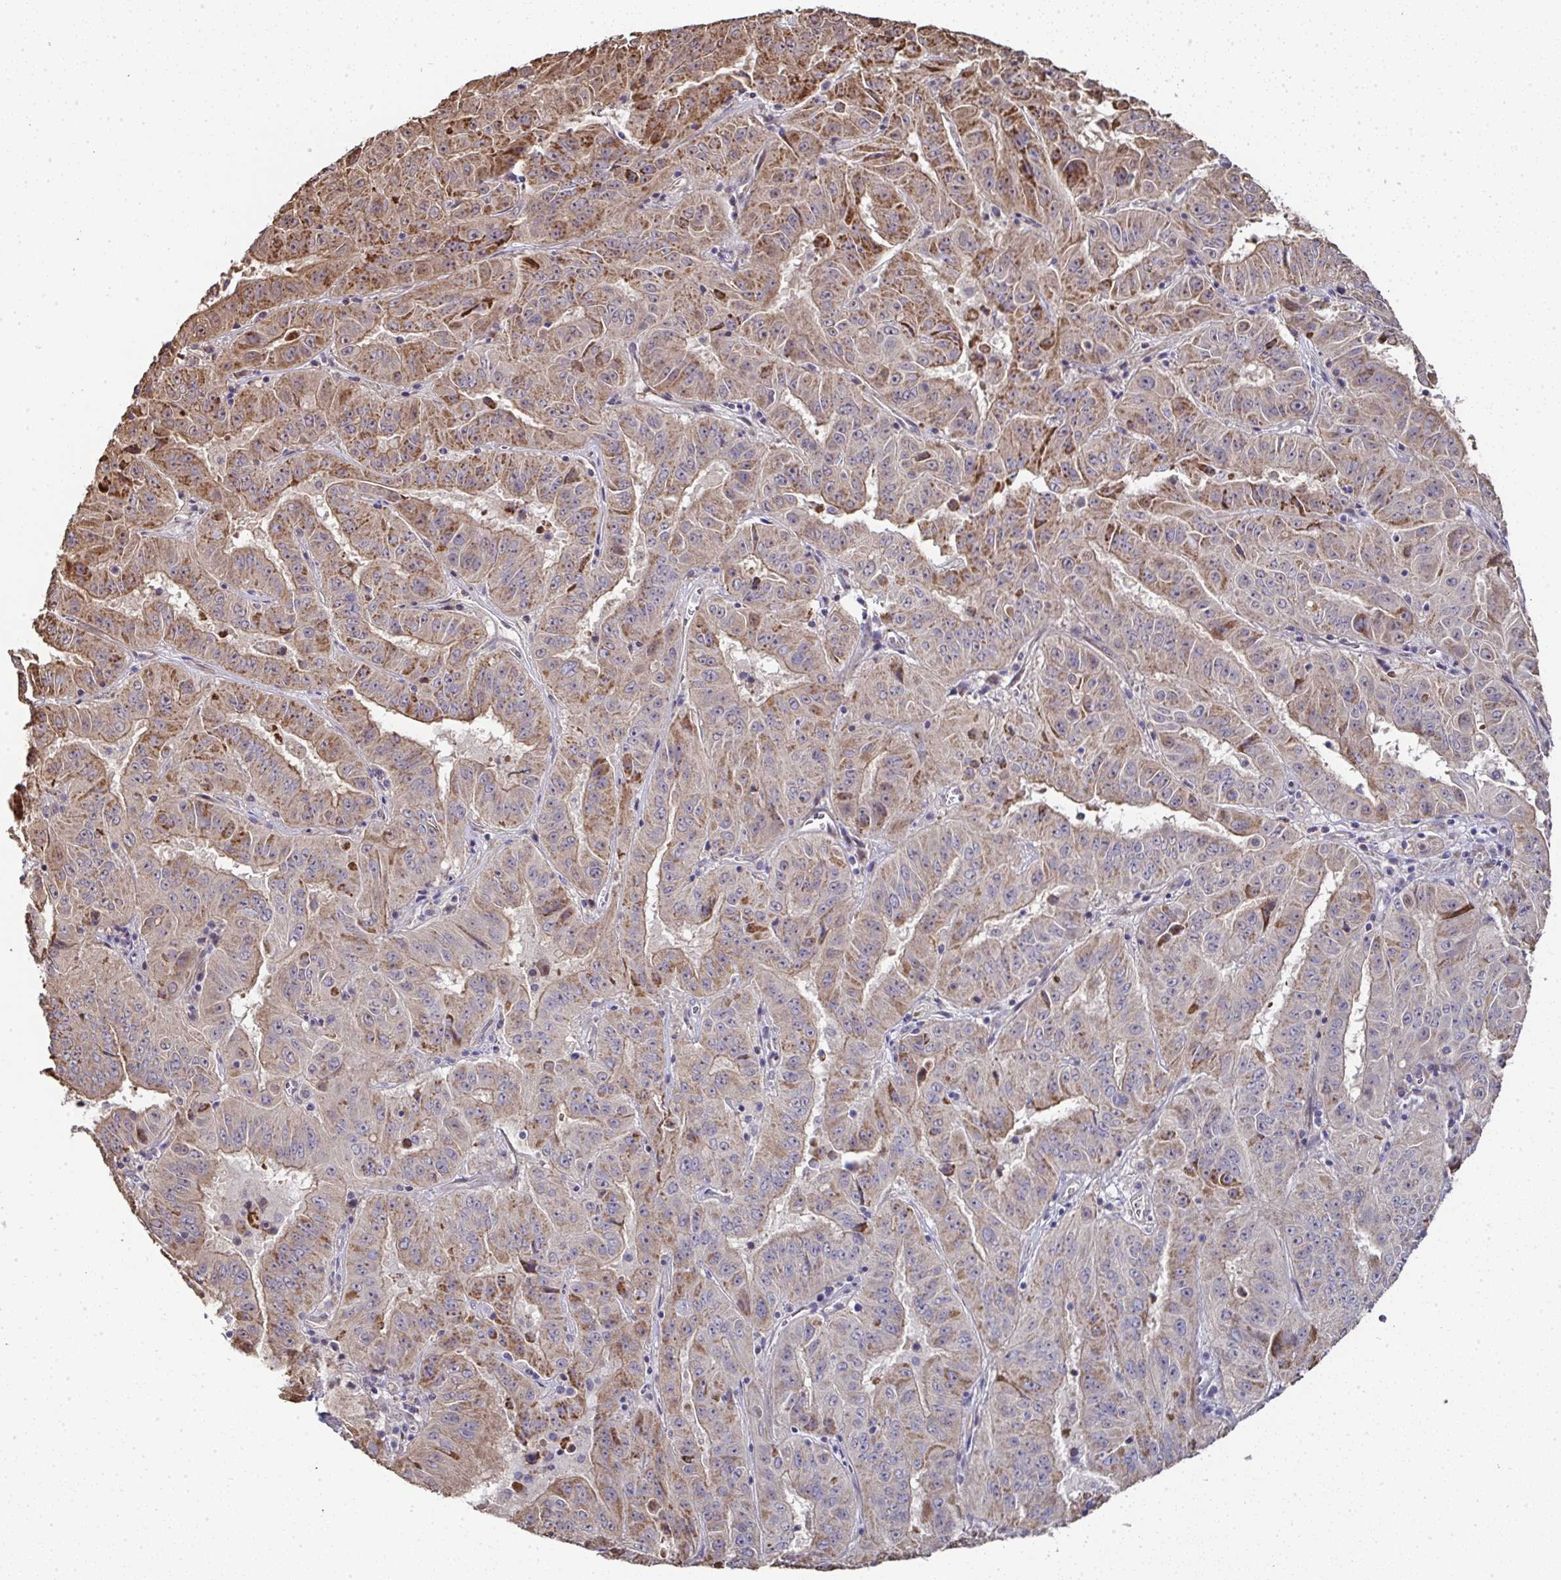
{"staining": {"intensity": "moderate", "quantity": ">75%", "location": "cytoplasmic/membranous"}, "tissue": "pancreatic cancer", "cell_type": "Tumor cells", "image_type": "cancer", "snomed": [{"axis": "morphology", "description": "Adenocarcinoma, NOS"}, {"axis": "topography", "description": "Pancreas"}], "caption": "The photomicrograph reveals a brown stain indicating the presence of a protein in the cytoplasmic/membranous of tumor cells in adenocarcinoma (pancreatic). Immunohistochemistry (ihc) stains the protein in brown and the nuclei are stained blue.", "gene": "AGTPBP1", "patient": {"sex": "male", "age": 63}}